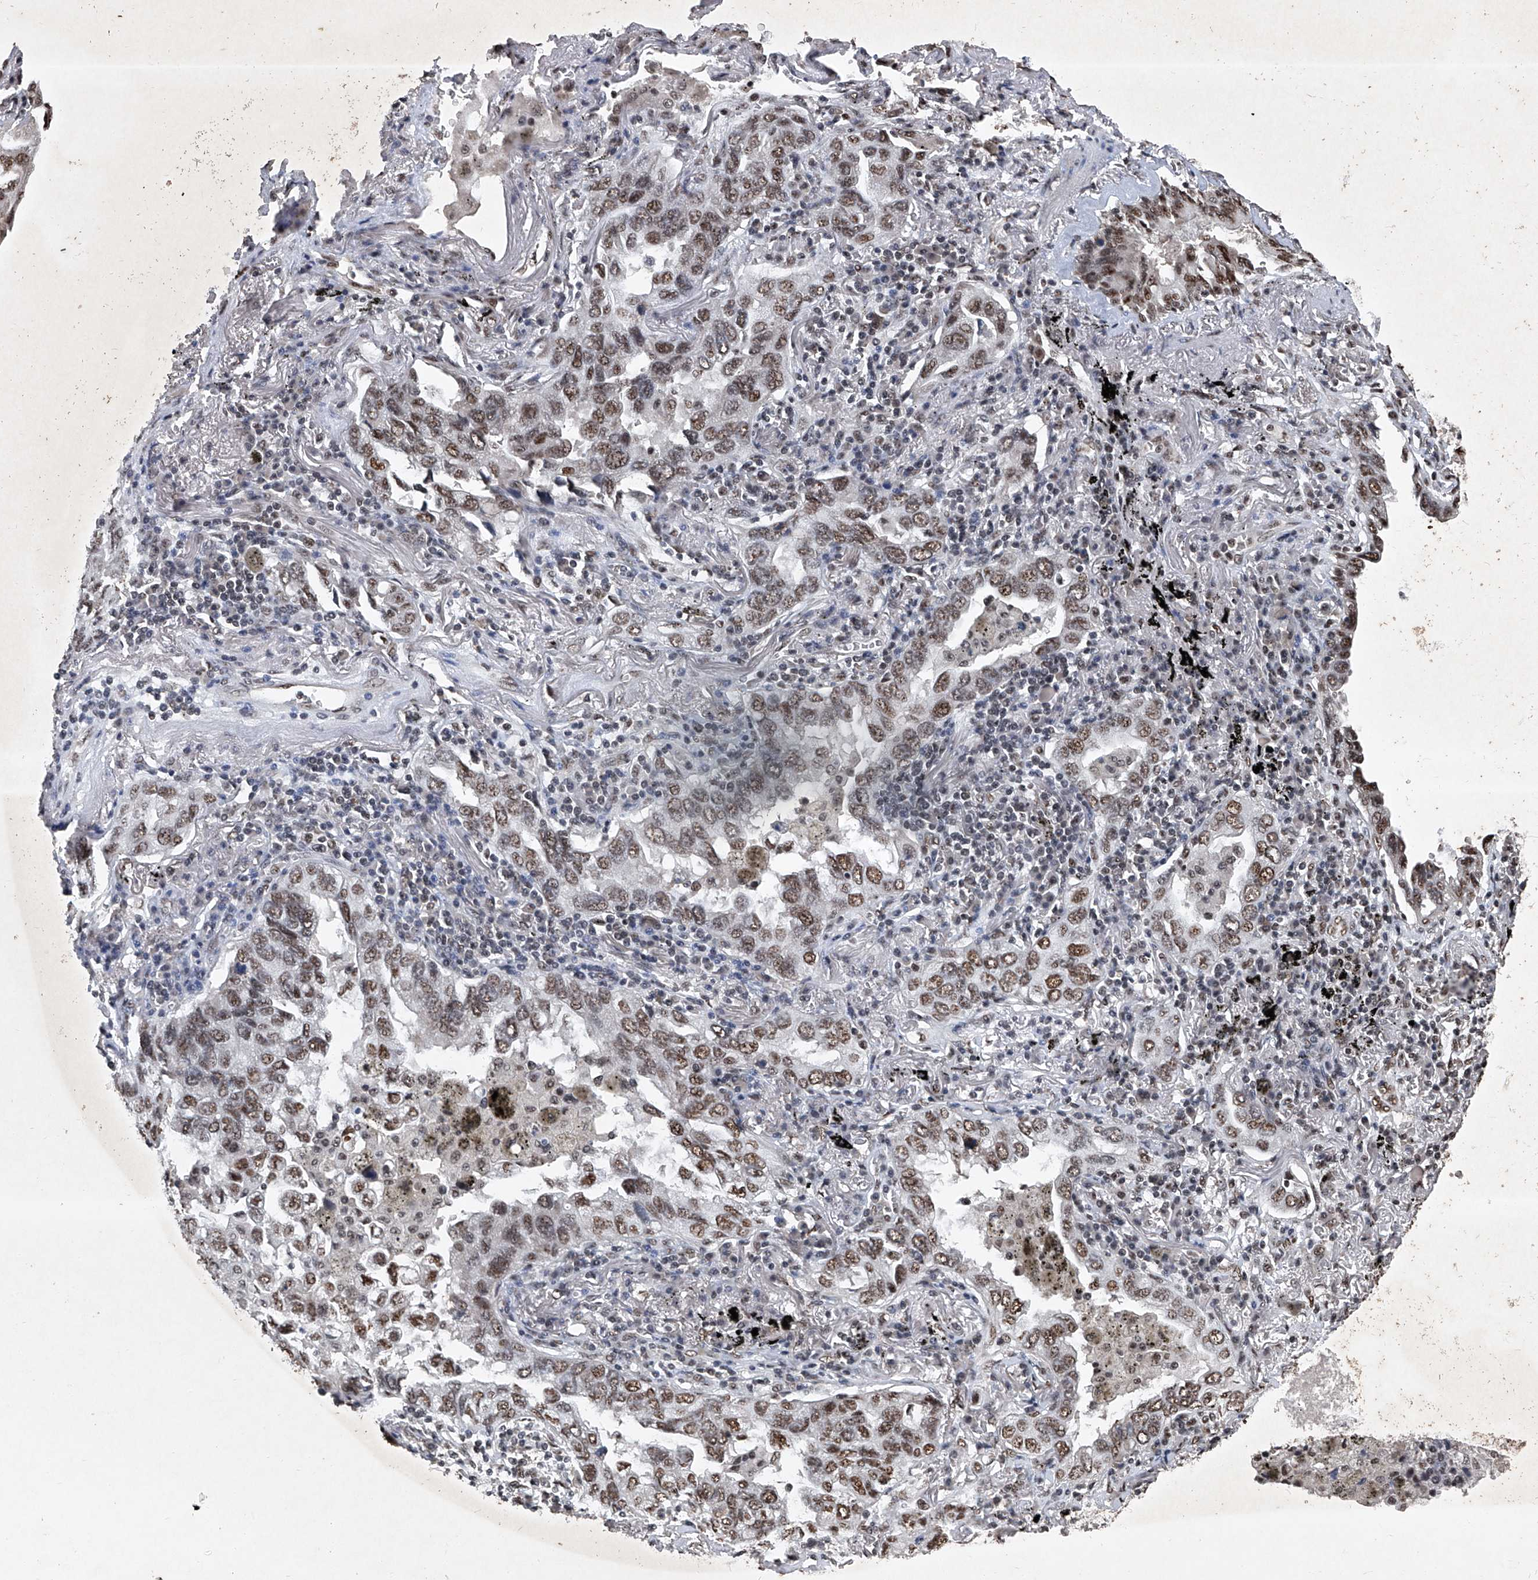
{"staining": {"intensity": "moderate", "quantity": ">75%", "location": "nuclear"}, "tissue": "lung cancer", "cell_type": "Tumor cells", "image_type": "cancer", "snomed": [{"axis": "morphology", "description": "Adenocarcinoma, NOS"}, {"axis": "topography", "description": "Lung"}], "caption": "The immunohistochemical stain labels moderate nuclear expression in tumor cells of adenocarcinoma (lung) tissue.", "gene": "DDX39B", "patient": {"sex": "male", "age": 65}}